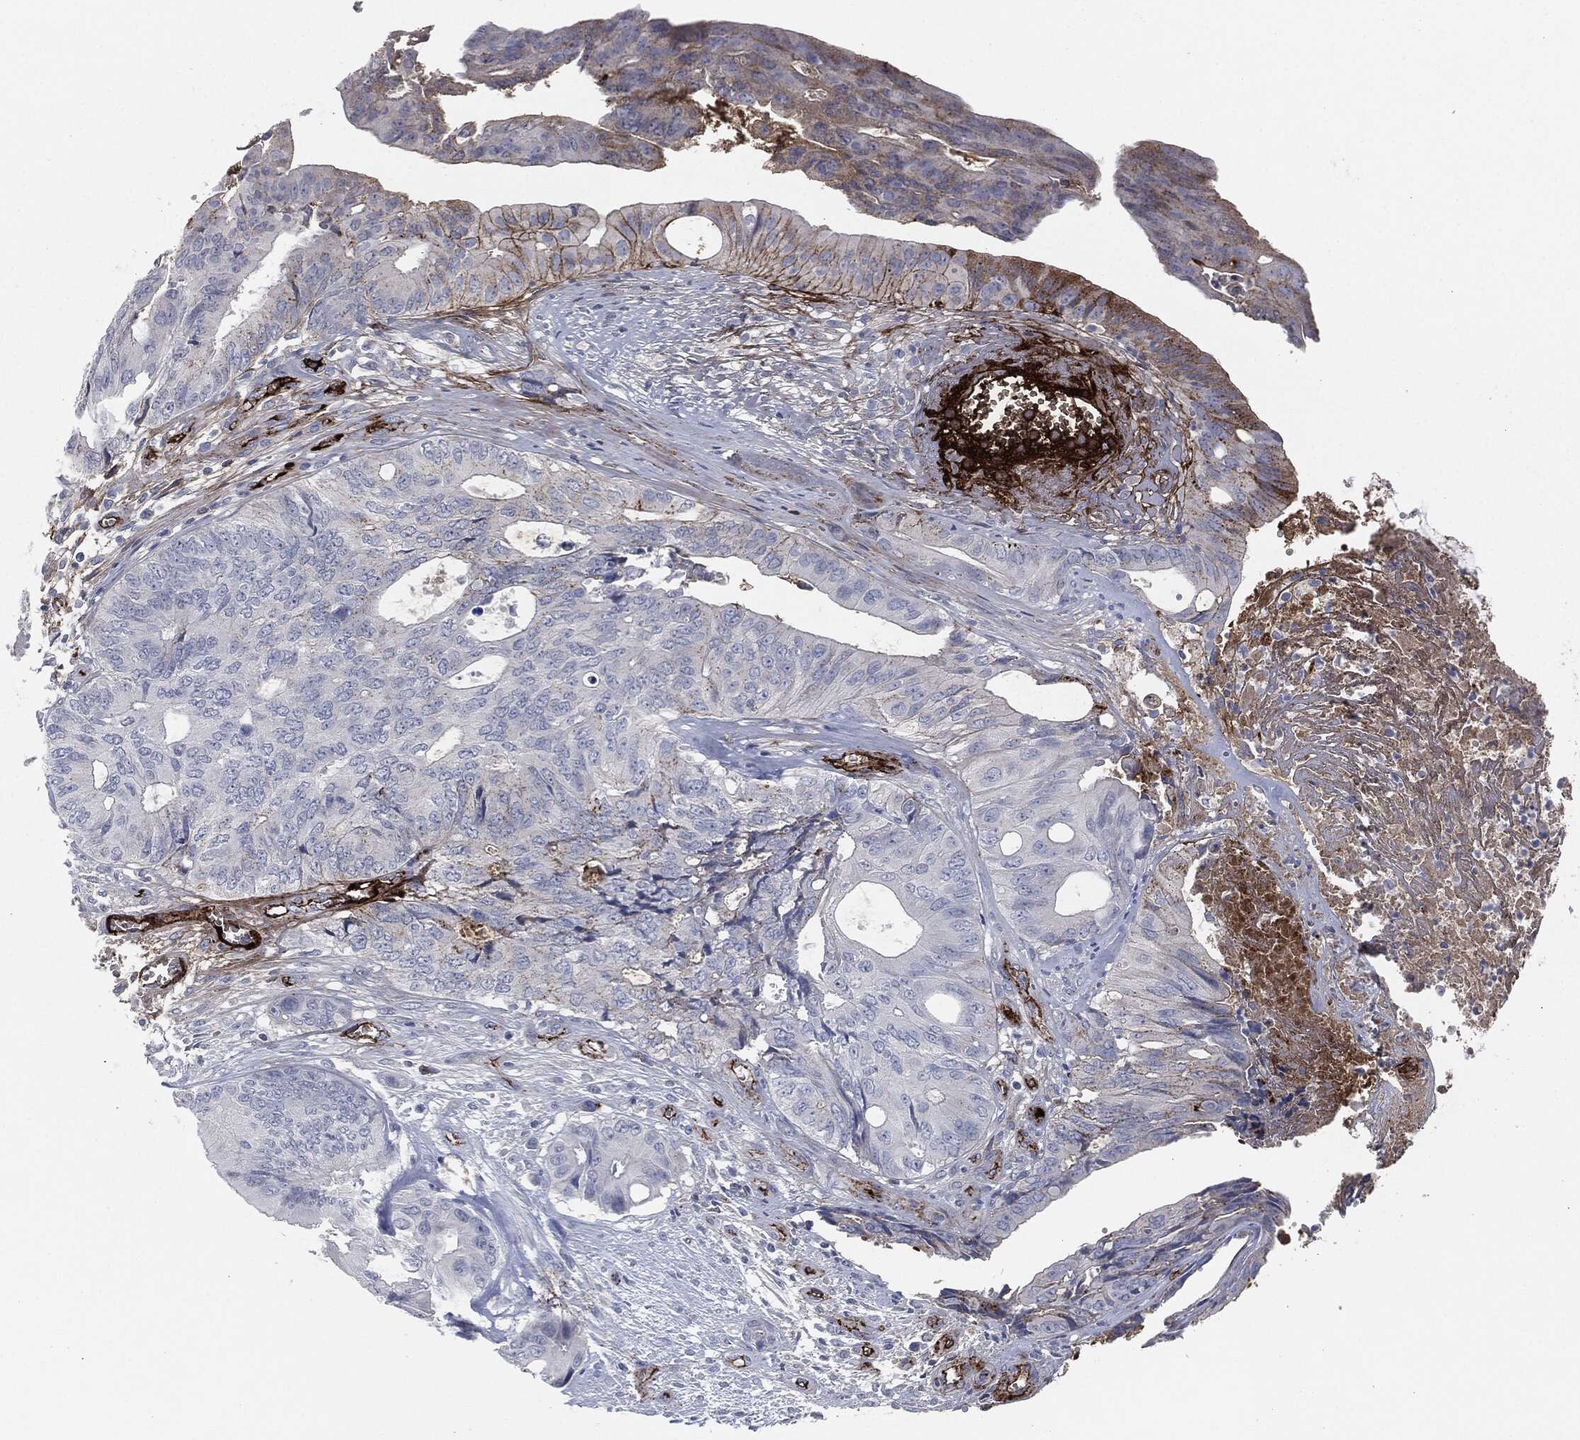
{"staining": {"intensity": "strong", "quantity": "<25%", "location": "cytoplasmic/membranous"}, "tissue": "colorectal cancer", "cell_type": "Tumor cells", "image_type": "cancer", "snomed": [{"axis": "morphology", "description": "Normal tissue, NOS"}, {"axis": "morphology", "description": "Adenocarcinoma, NOS"}, {"axis": "topography", "description": "Colon"}], "caption": "Tumor cells show medium levels of strong cytoplasmic/membranous expression in about <25% of cells in human colorectal adenocarcinoma.", "gene": "APOB", "patient": {"sex": "male", "age": 65}}